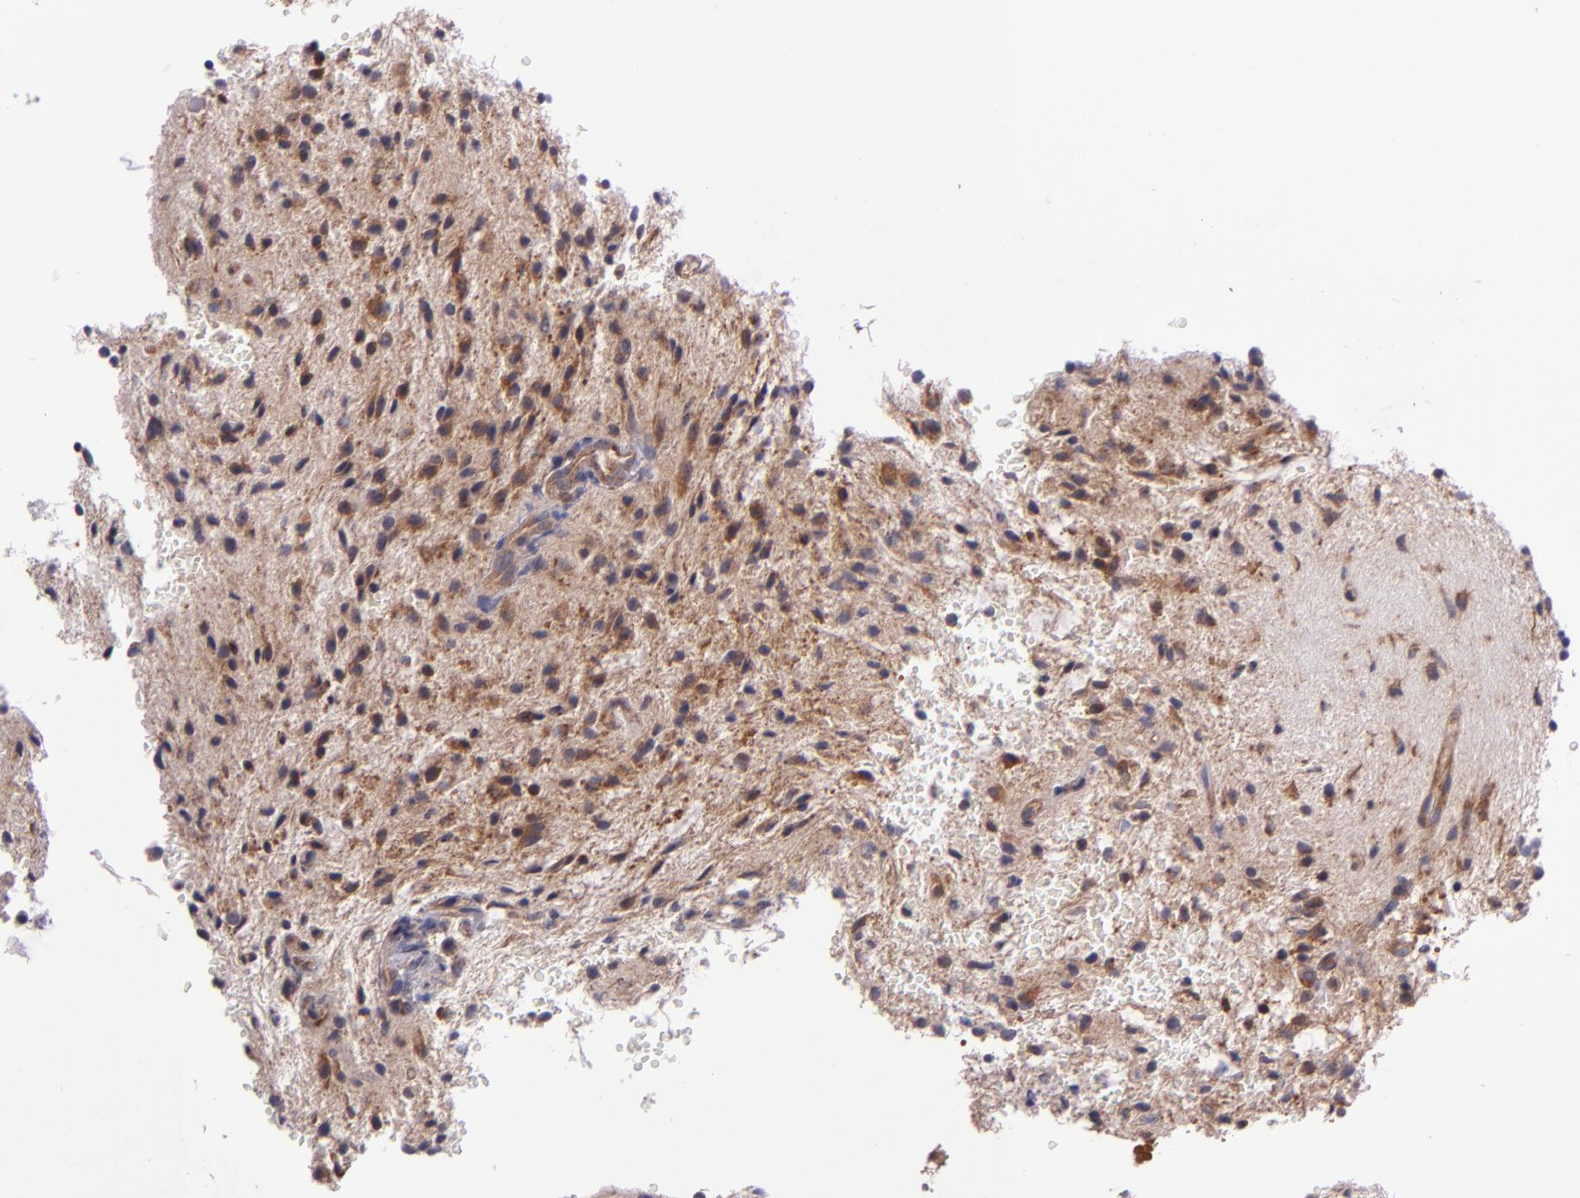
{"staining": {"intensity": "moderate", "quantity": ">75%", "location": "cytoplasmic/membranous"}, "tissue": "glioma", "cell_type": "Tumor cells", "image_type": "cancer", "snomed": [{"axis": "morphology", "description": "Glioma, malignant, NOS"}, {"axis": "topography", "description": "Cerebellum"}], "caption": "An image of glioma stained for a protein displays moderate cytoplasmic/membranous brown staining in tumor cells. The staining is performed using DAB (3,3'-diaminobenzidine) brown chromogen to label protein expression. The nuclei are counter-stained blue using hematoxylin.", "gene": "EIF4ENIF1", "patient": {"sex": "female", "age": 10}}